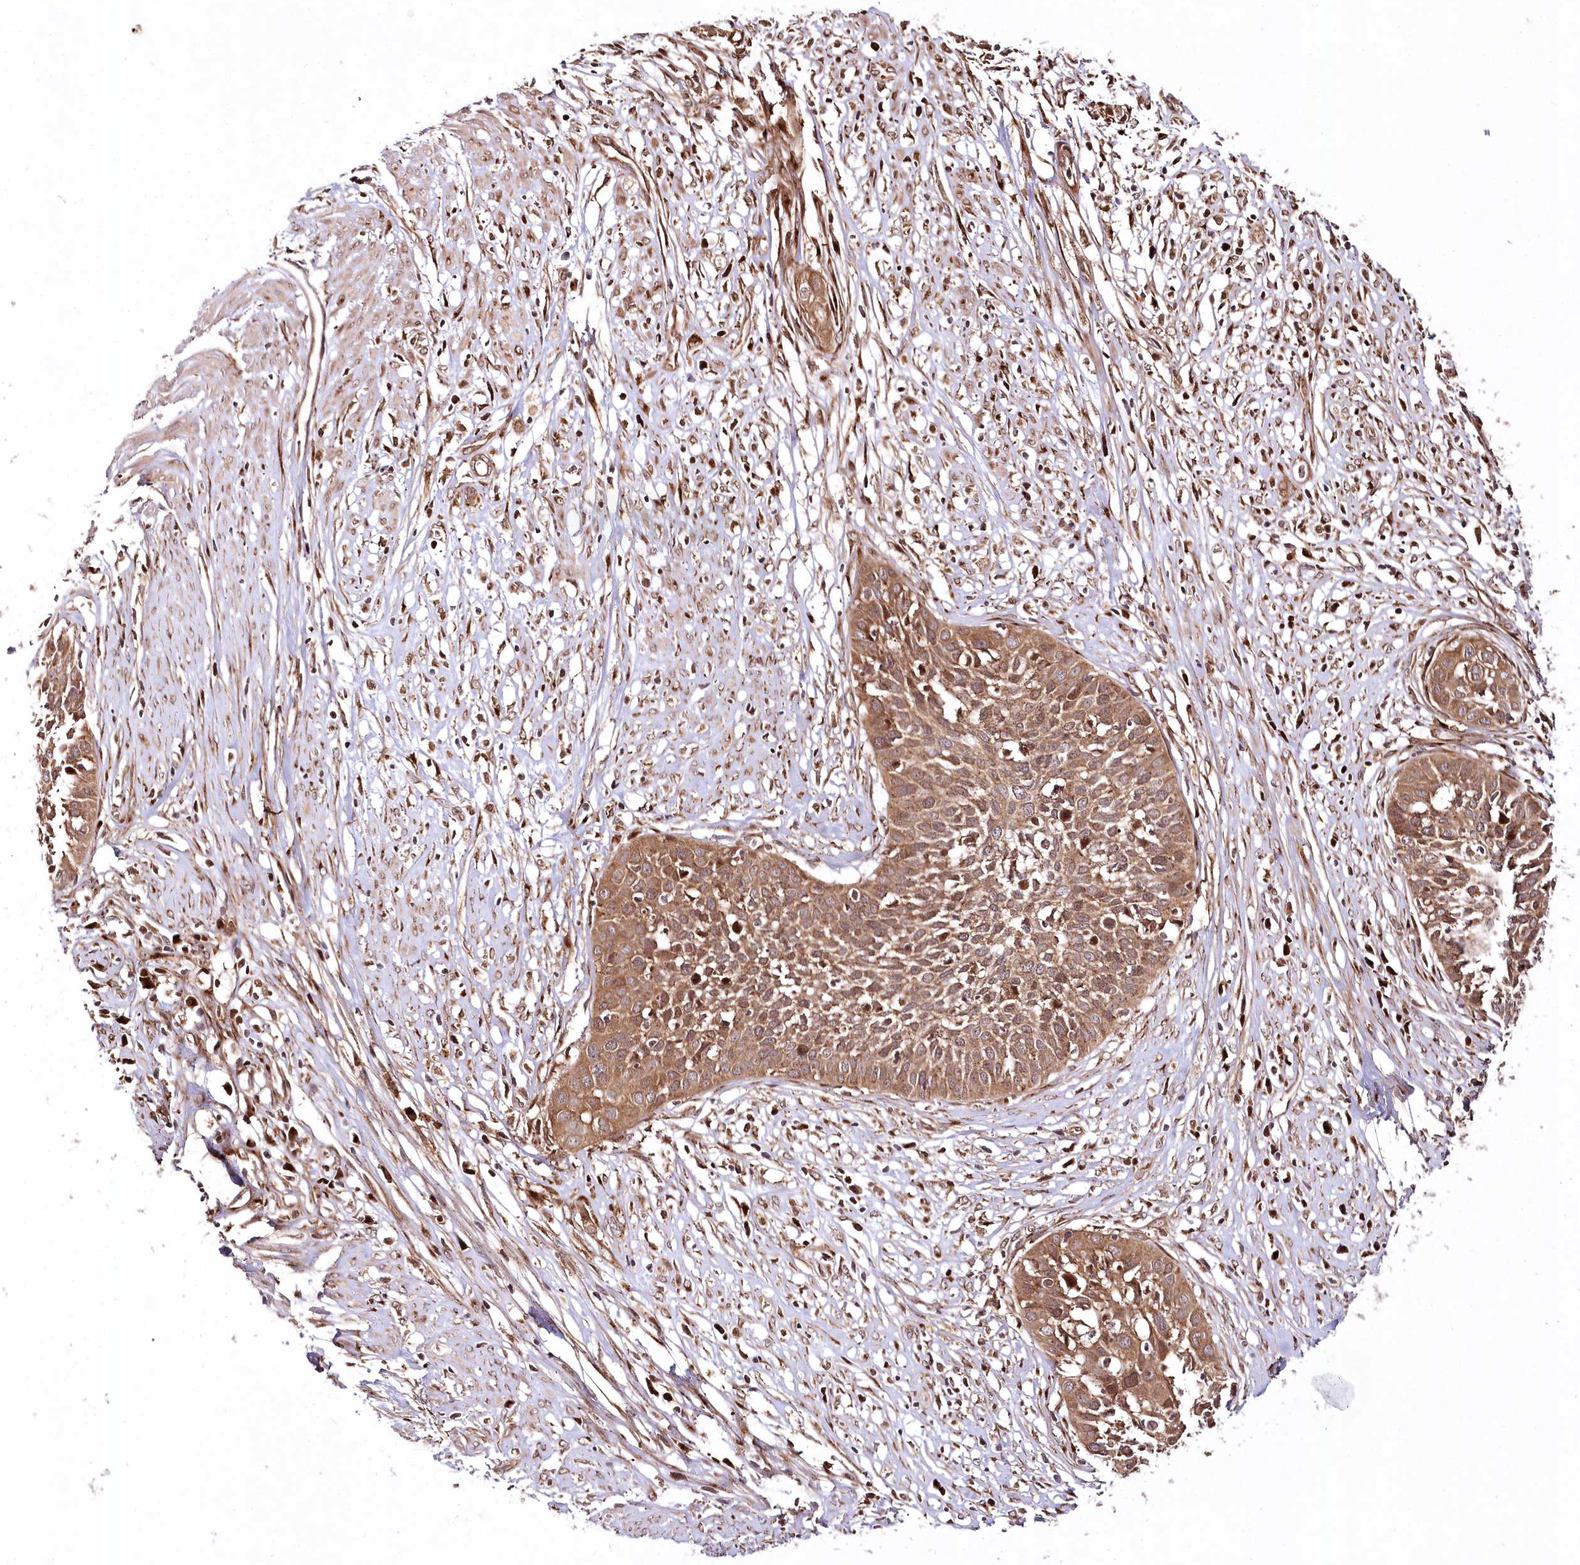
{"staining": {"intensity": "moderate", "quantity": ">75%", "location": "cytoplasmic/membranous,nuclear"}, "tissue": "cervical cancer", "cell_type": "Tumor cells", "image_type": "cancer", "snomed": [{"axis": "morphology", "description": "Squamous cell carcinoma, NOS"}, {"axis": "topography", "description": "Cervix"}], "caption": "Moderate cytoplasmic/membranous and nuclear protein expression is present in approximately >75% of tumor cells in cervical cancer.", "gene": "COPG1", "patient": {"sex": "female", "age": 34}}